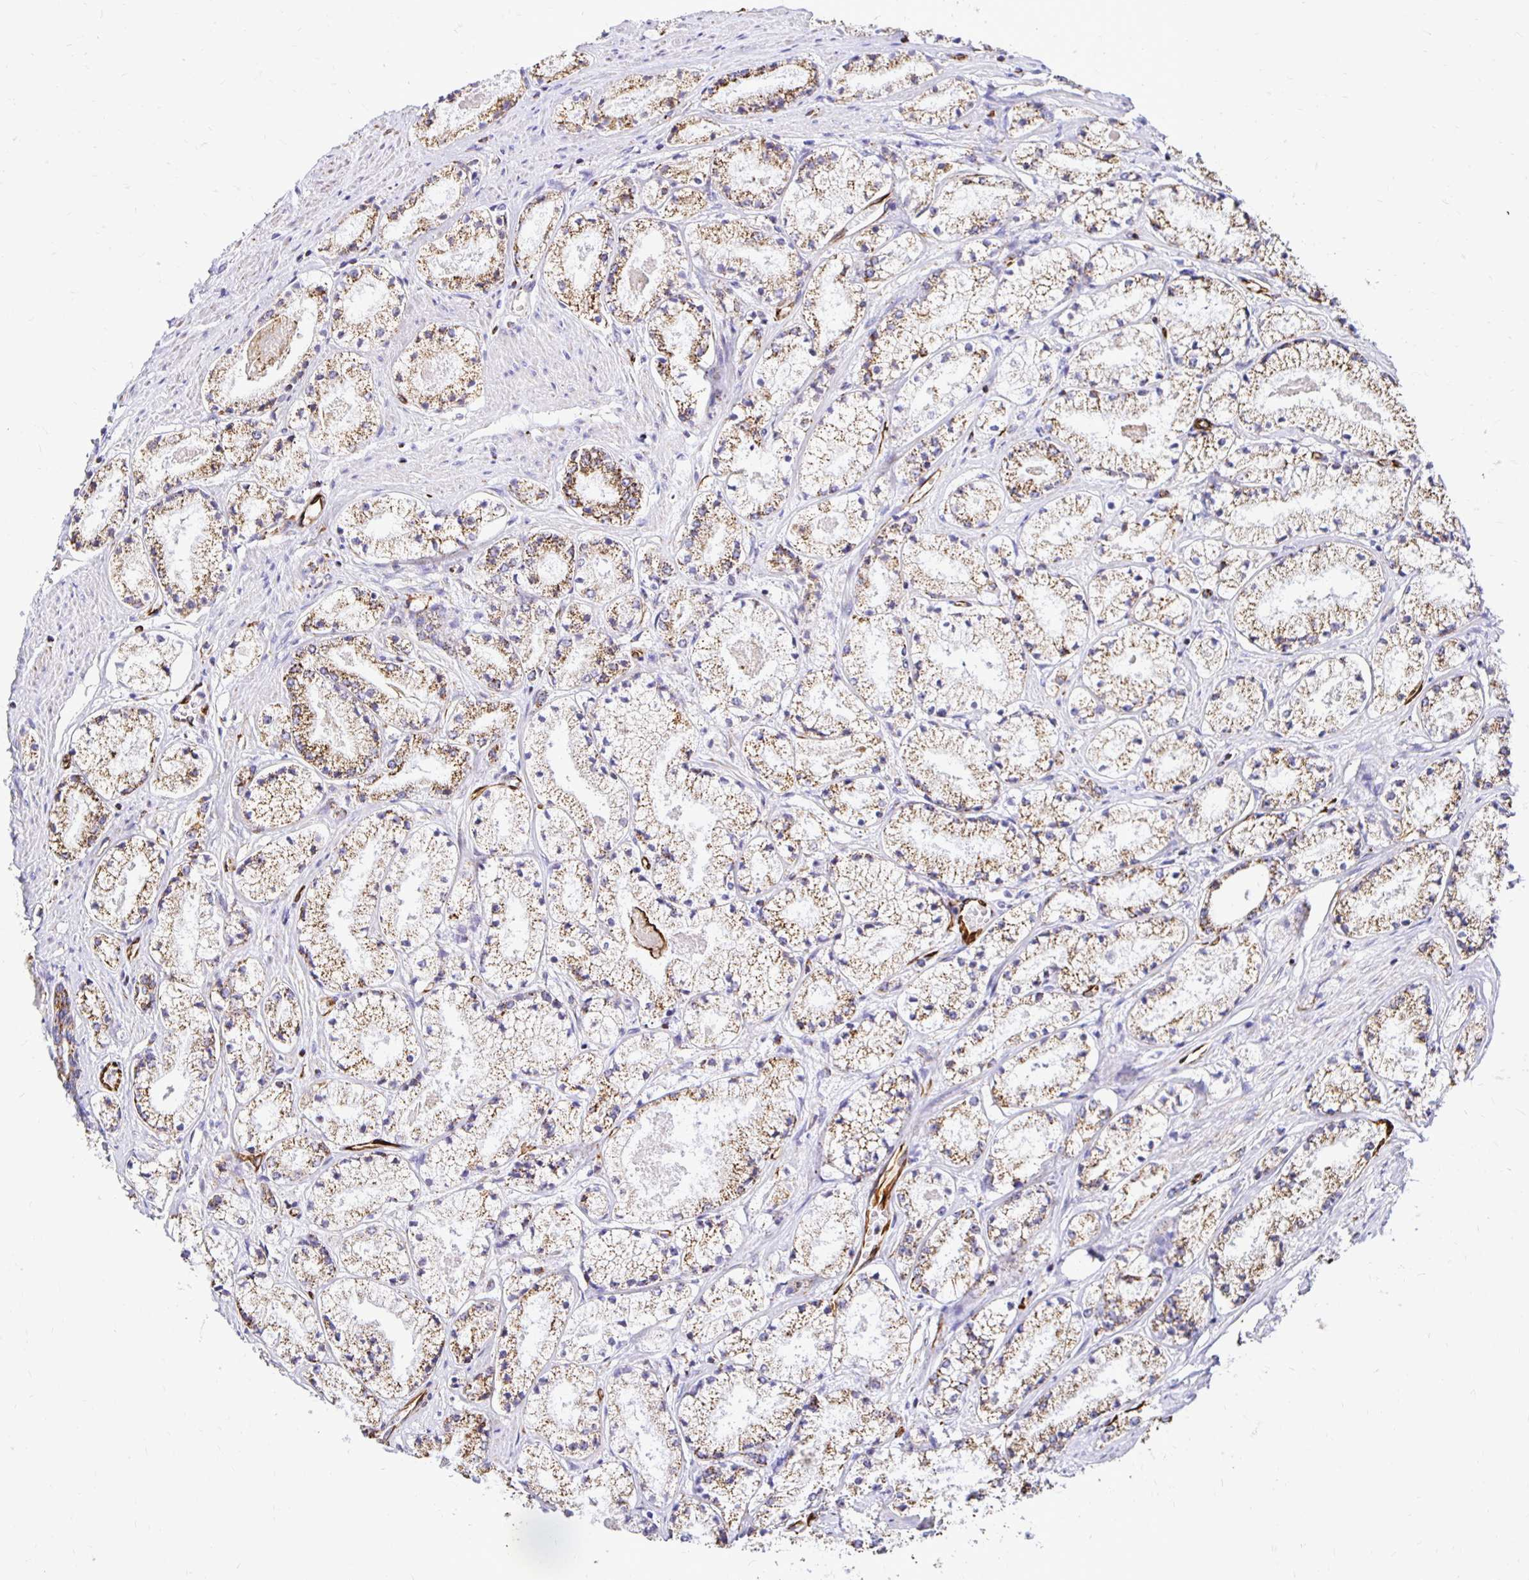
{"staining": {"intensity": "moderate", "quantity": ">75%", "location": "cytoplasmic/membranous"}, "tissue": "prostate cancer", "cell_type": "Tumor cells", "image_type": "cancer", "snomed": [{"axis": "morphology", "description": "Adenocarcinoma, High grade"}, {"axis": "topography", "description": "Prostate"}], "caption": "Tumor cells display medium levels of moderate cytoplasmic/membranous expression in about >75% of cells in adenocarcinoma (high-grade) (prostate).", "gene": "PLAAT2", "patient": {"sex": "male", "age": 63}}